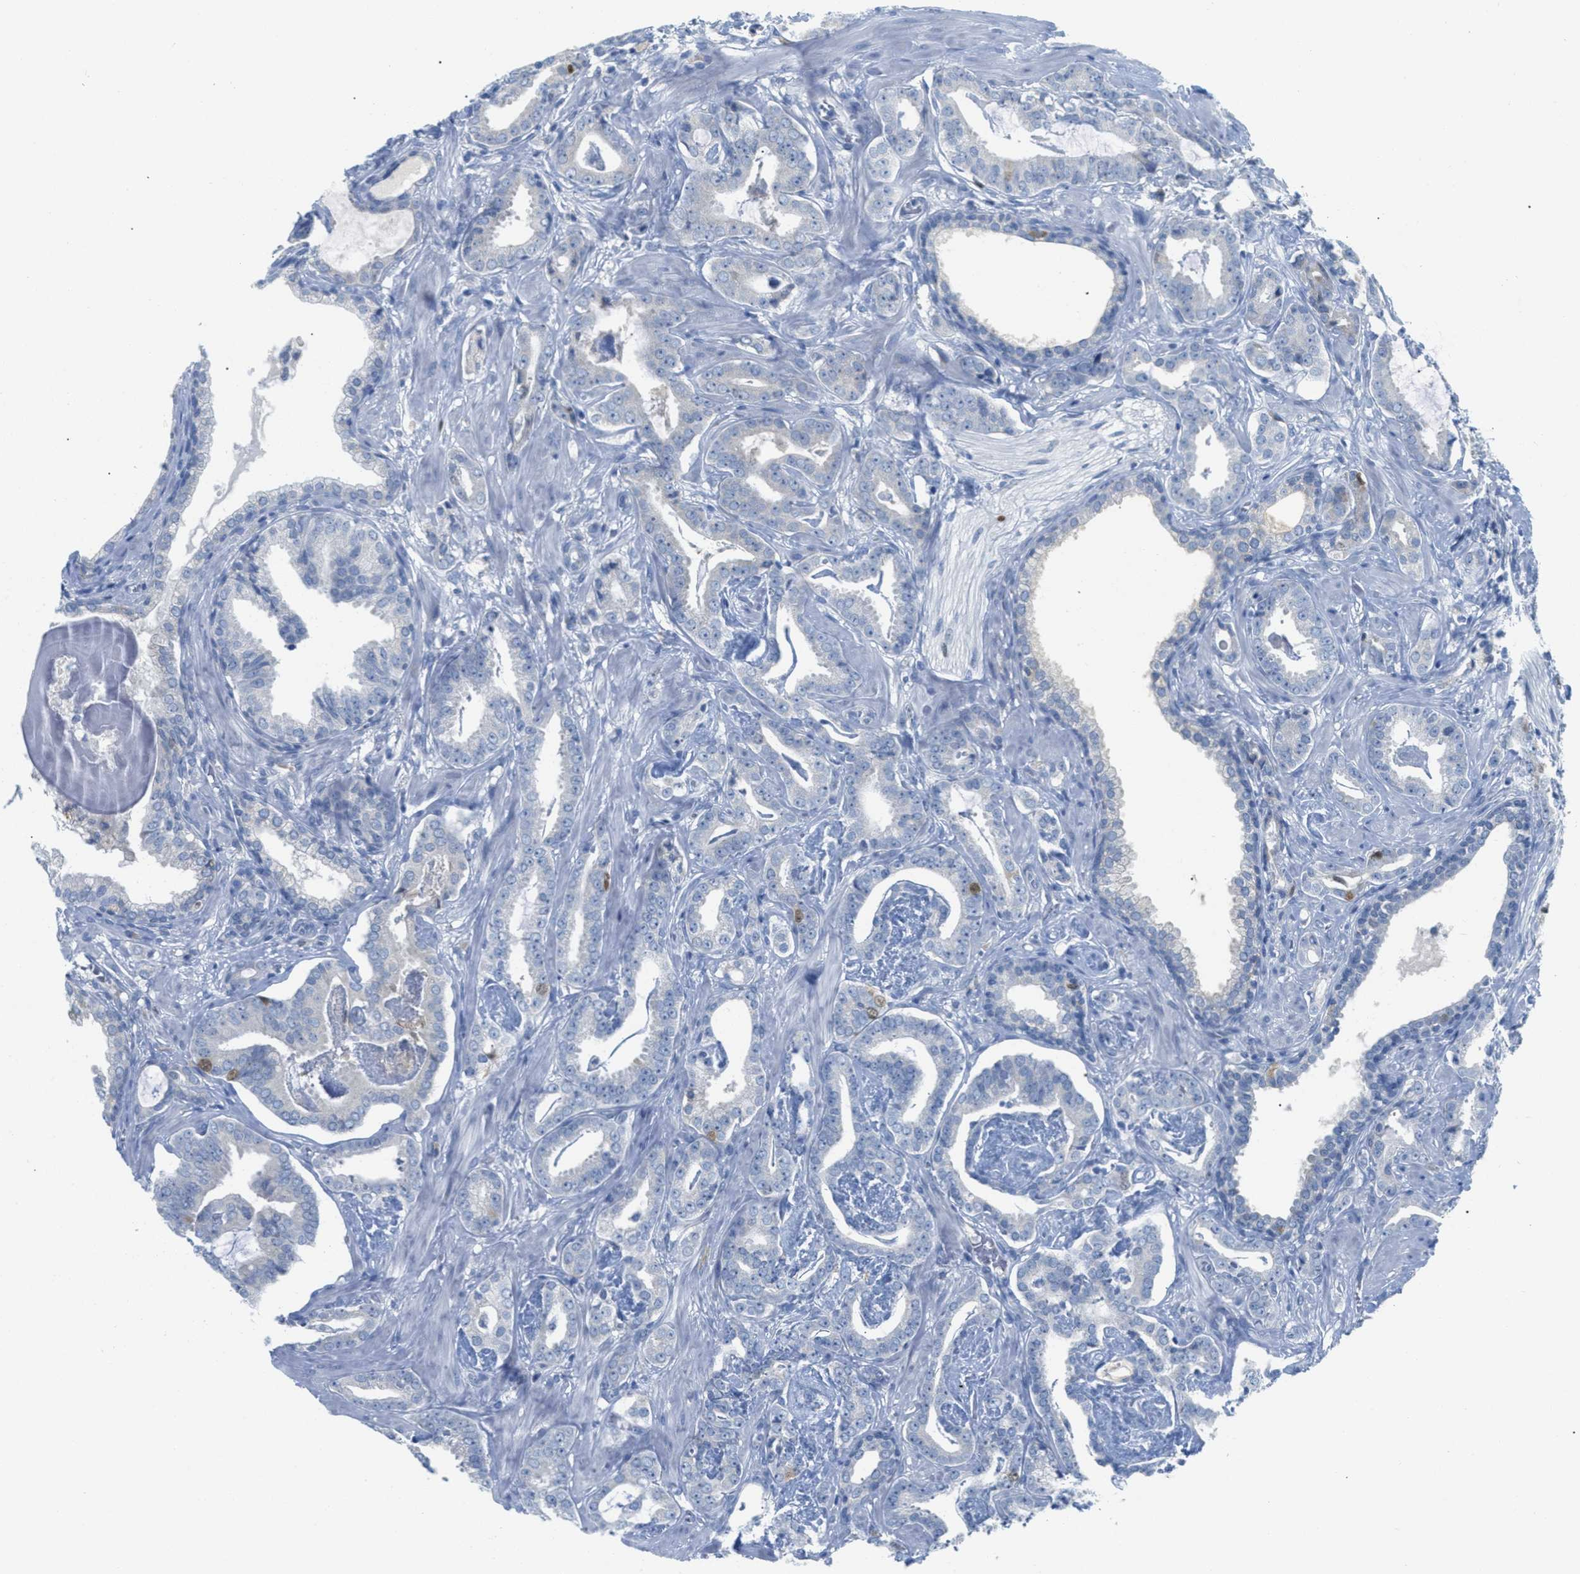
{"staining": {"intensity": "negative", "quantity": "none", "location": "none"}, "tissue": "prostate cancer", "cell_type": "Tumor cells", "image_type": "cancer", "snomed": [{"axis": "morphology", "description": "Adenocarcinoma, Low grade"}, {"axis": "topography", "description": "Prostate"}], "caption": "Immunohistochemical staining of human prostate cancer (adenocarcinoma (low-grade)) reveals no significant expression in tumor cells. The staining is performed using DAB brown chromogen with nuclei counter-stained in using hematoxylin.", "gene": "ORC6", "patient": {"sex": "male", "age": 53}}